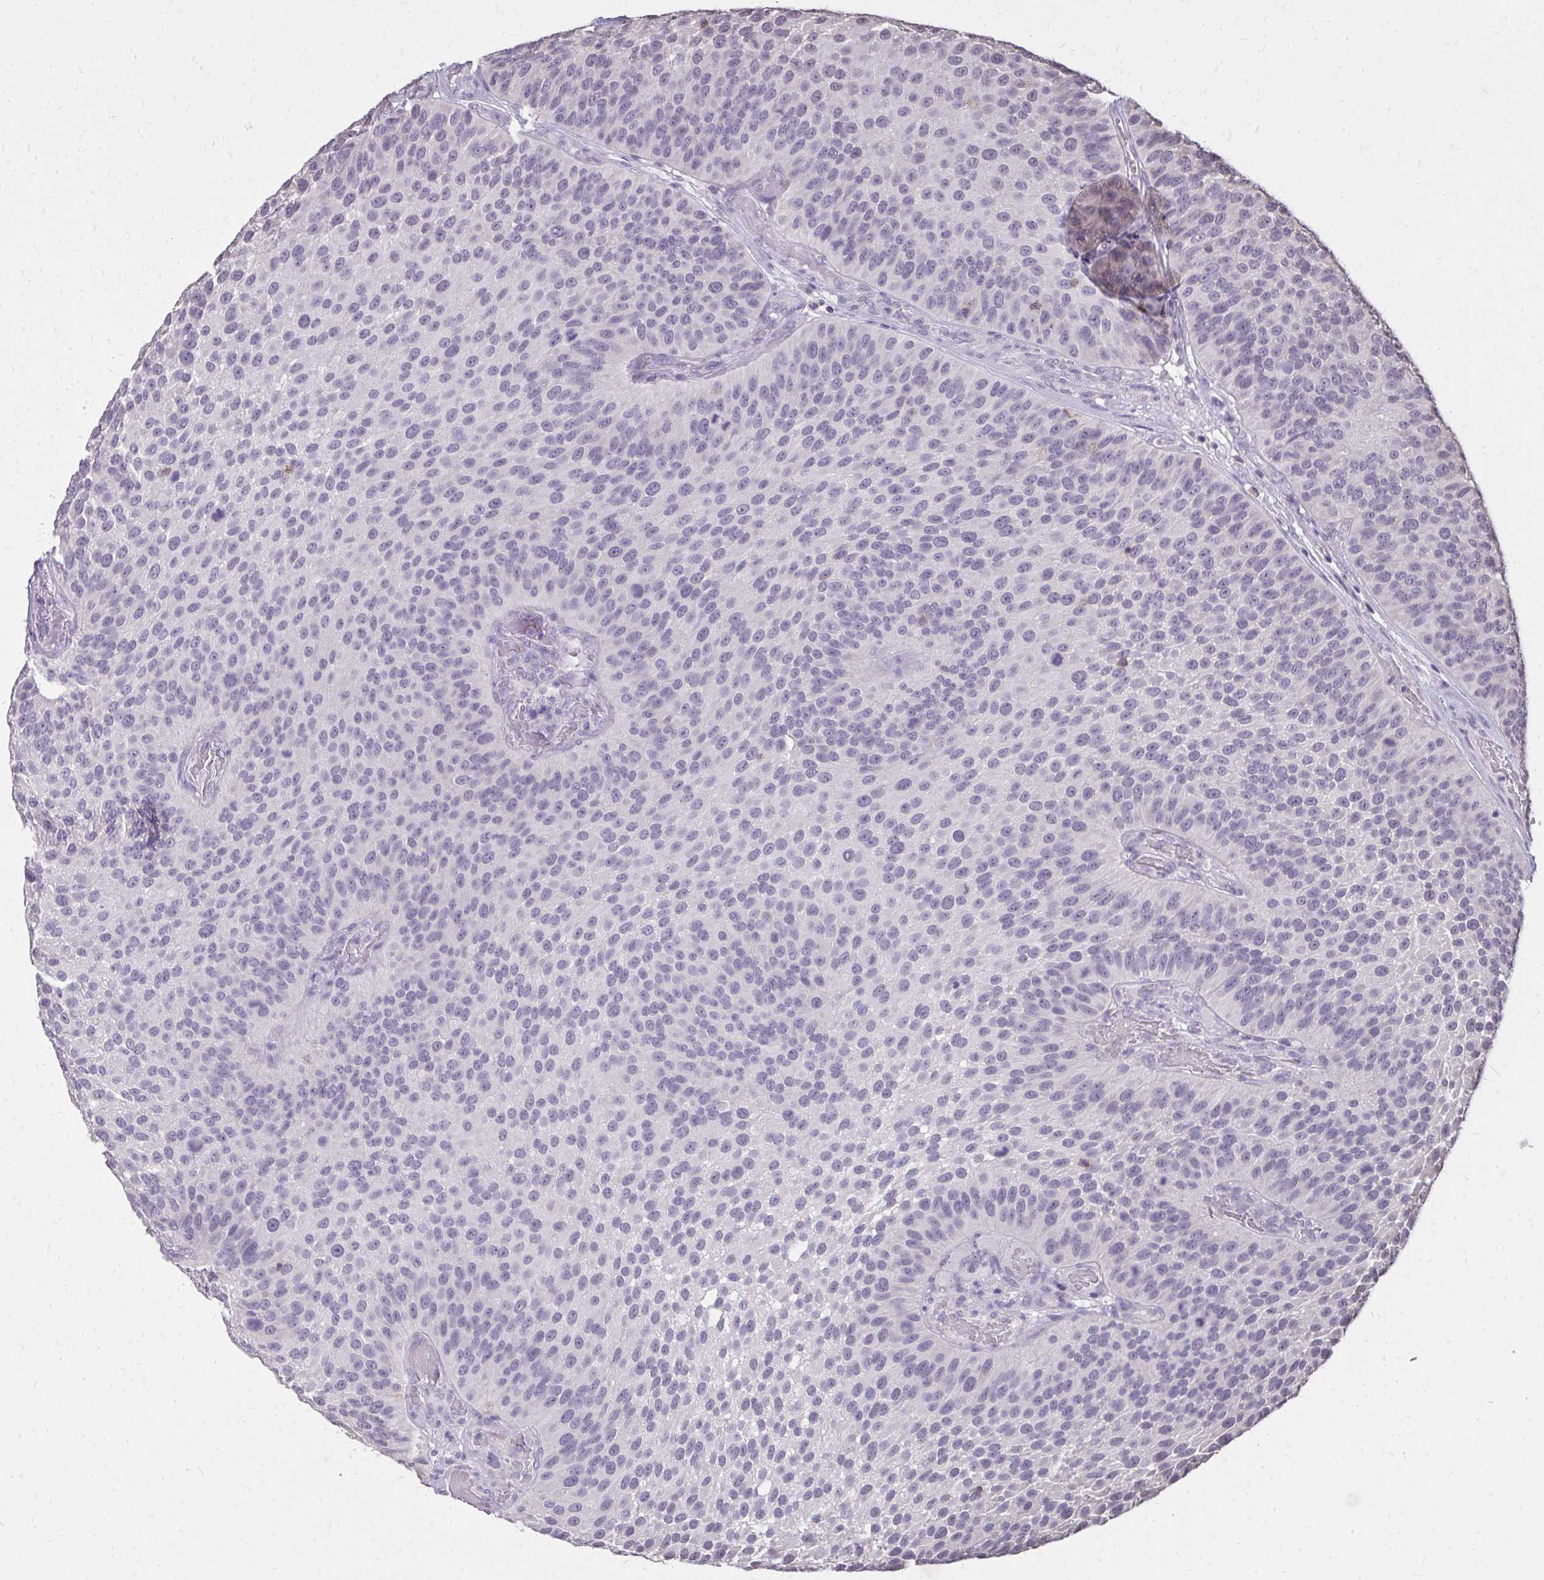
{"staining": {"intensity": "negative", "quantity": "none", "location": "none"}, "tissue": "urothelial cancer", "cell_type": "Tumor cells", "image_type": "cancer", "snomed": [{"axis": "morphology", "description": "Urothelial carcinoma, Low grade"}, {"axis": "topography", "description": "Urinary bladder"}], "caption": "High magnification brightfield microscopy of urothelial carcinoma (low-grade) stained with DAB (3,3'-diaminobenzidine) (brown) and counterstained with hematoxylin (blue): tumor cells show no significant staining.", "gene": "AKAP5", "patient": {"sex": "male", "age": 76}}